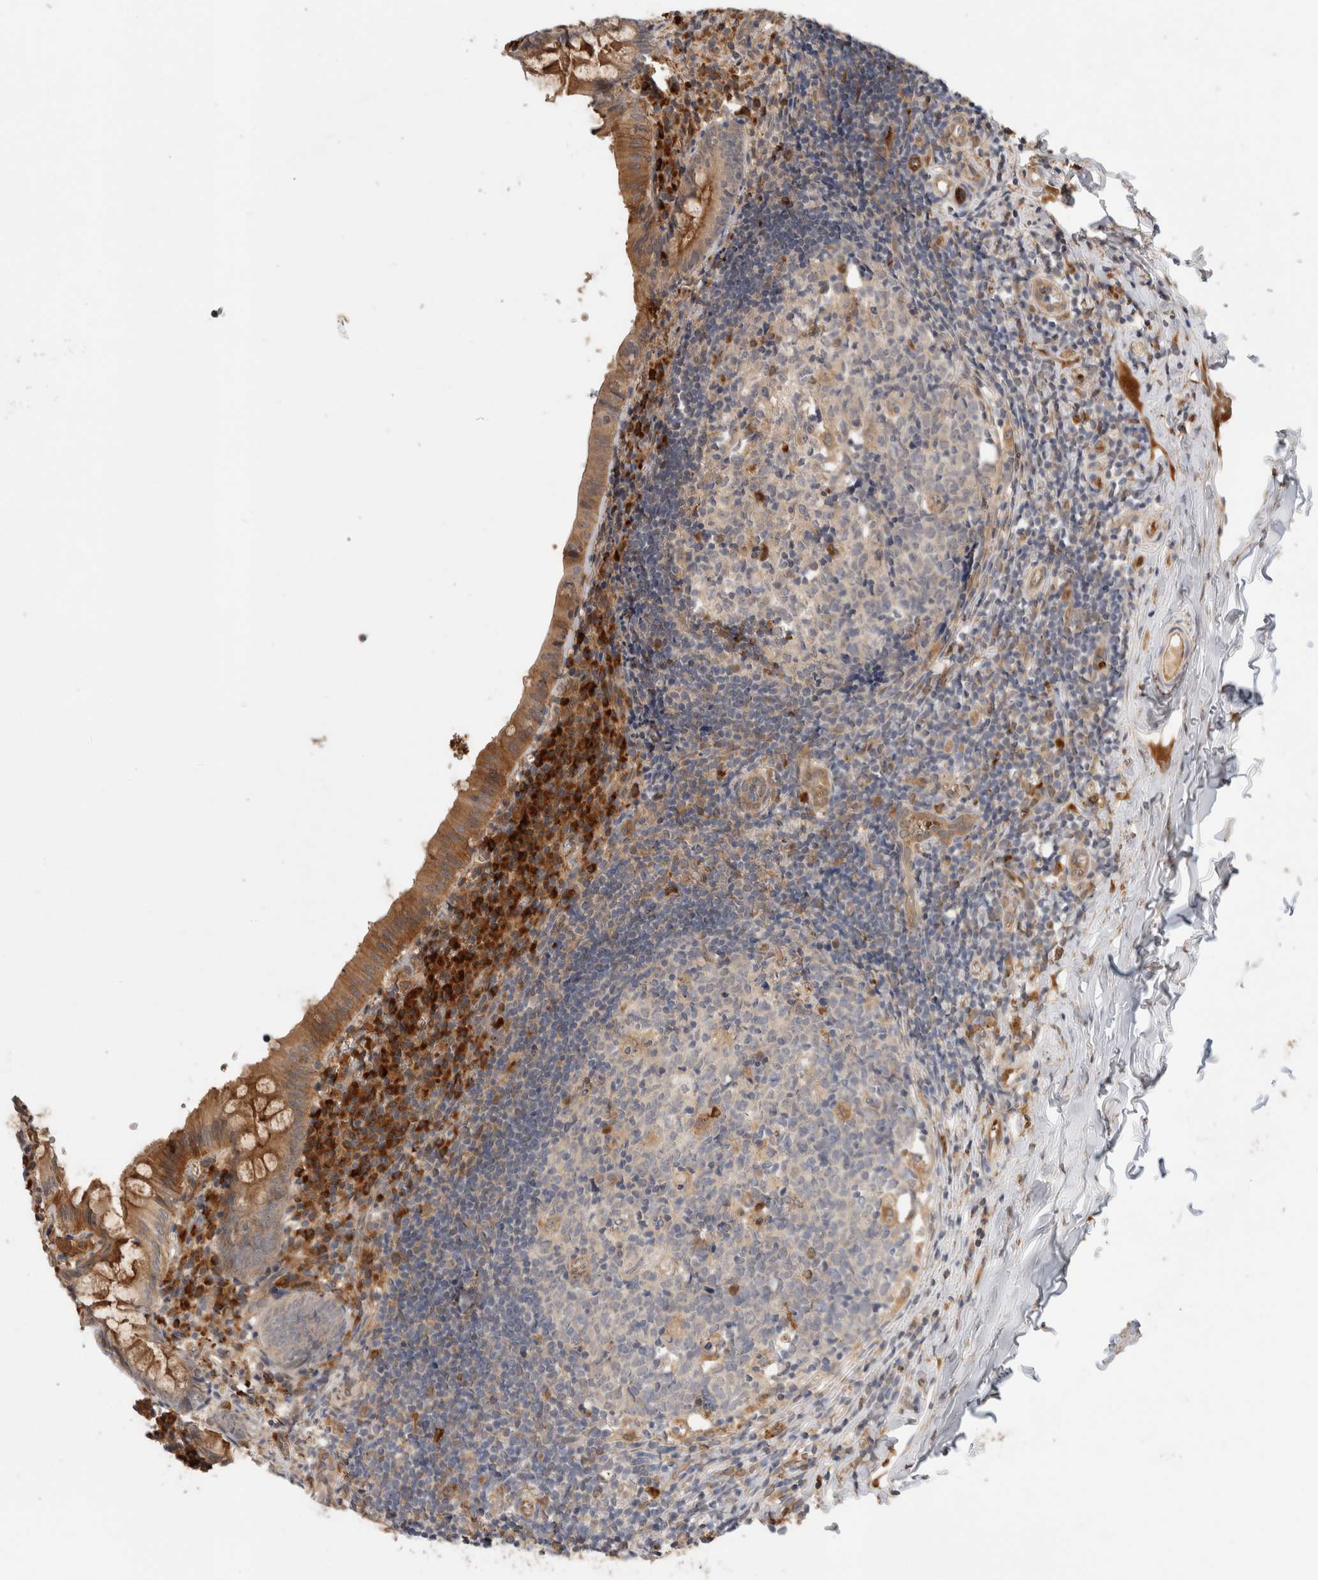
{"staining": {"intensity": "moderate", "quantity": ">75%", "location": "cytoplasmic/membranous"}, "tissue": "appendix", "cell_type": "Glandular cells", "image_type": "normal", "snomed": [{"axis": "morphology", "description": "Normal tissue, NOS"}, {"axis": "topography", "description": "Appendix"}], "caption": "The micrograph displays immunohistochemical staining of benign appendix. There is moderate cytoplasmic/membranous staining is seen in approximately >75% of glandular cells.", "gene": "APOL2", "patient": {"sex": "male", "age": 8}}